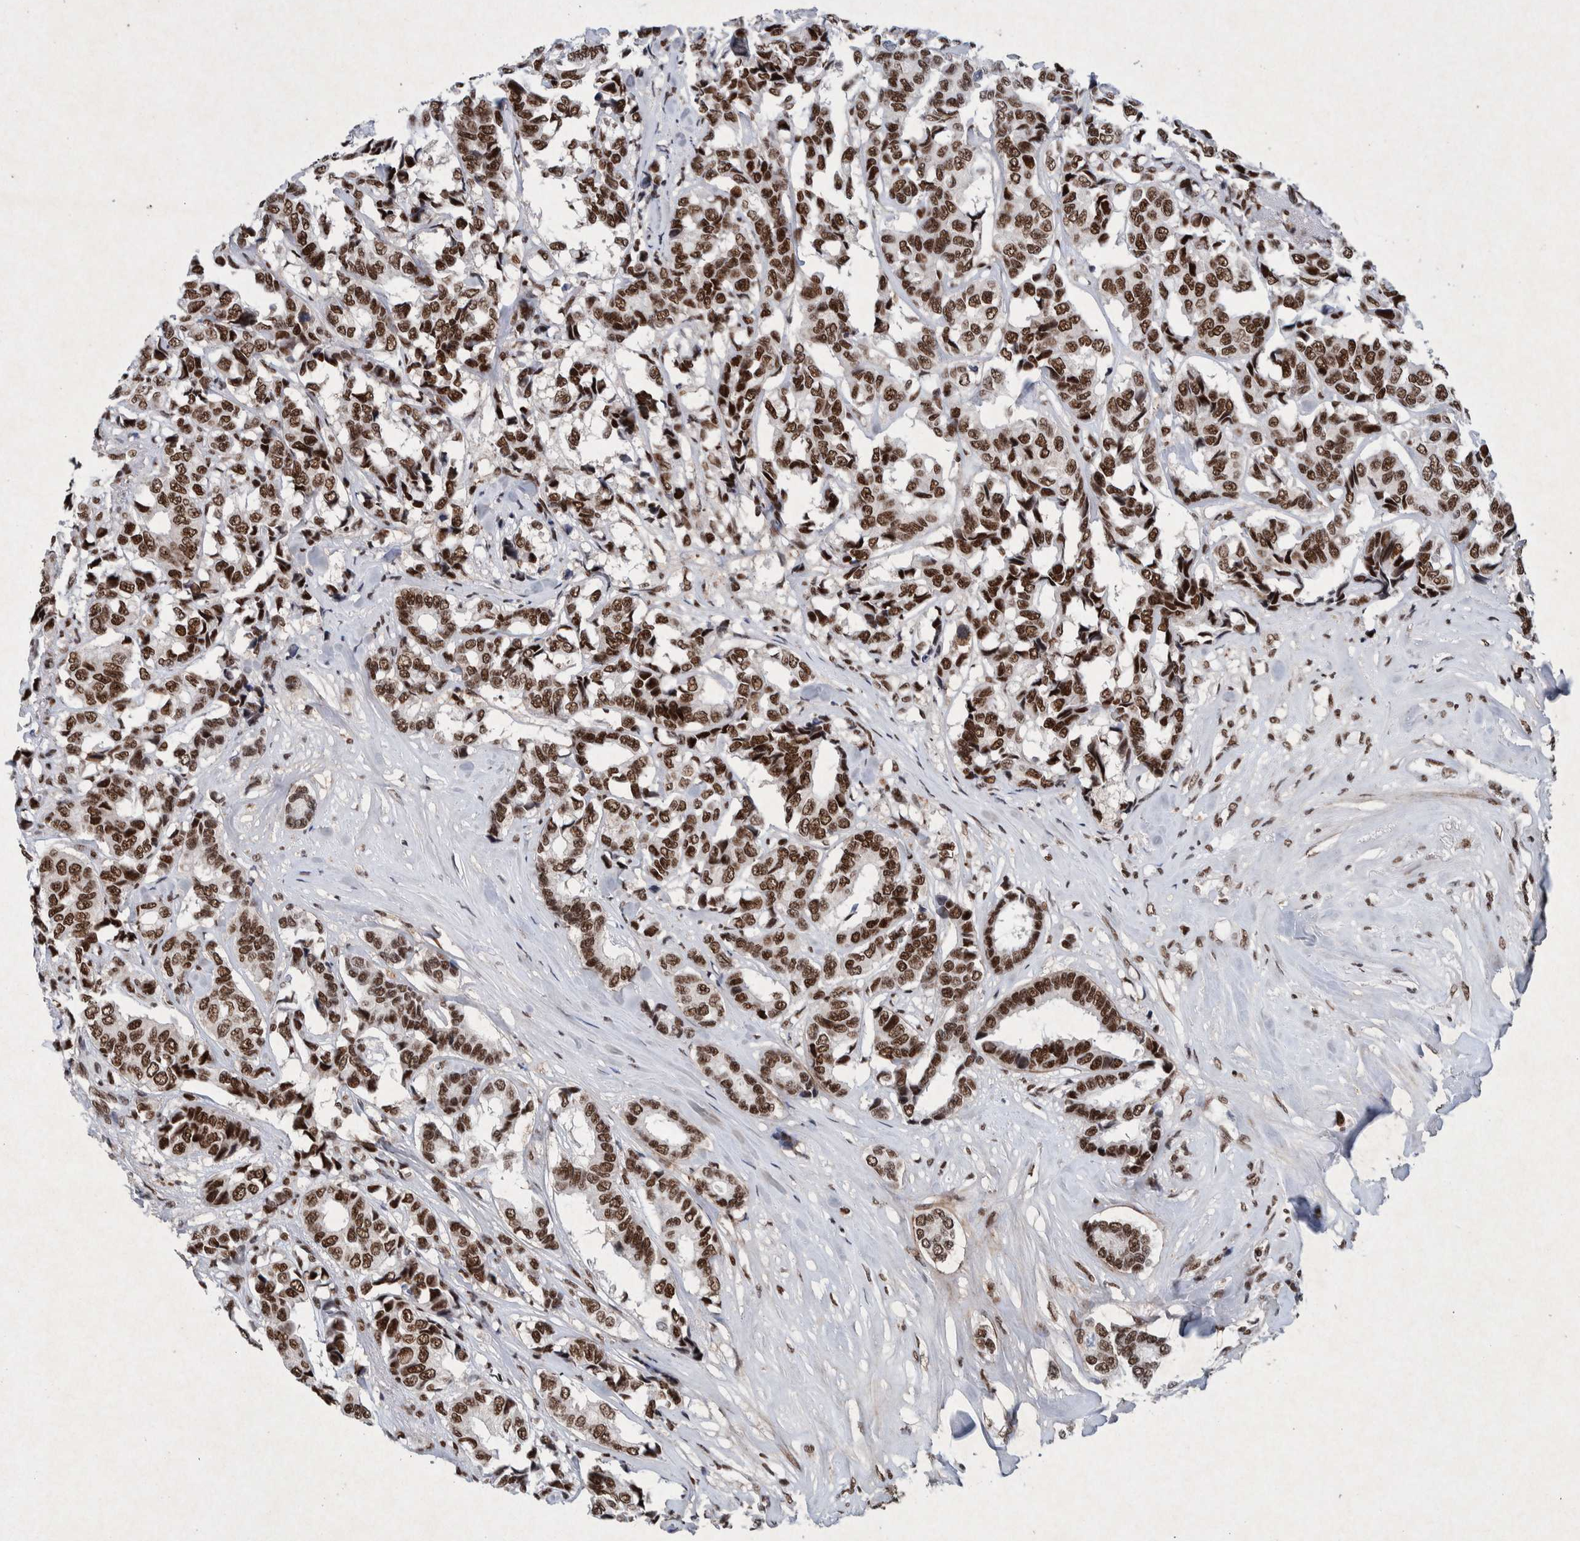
{"staining": {"intensity": "strong", "quantity": ">75%", "location": "nuclear"}, "tissue": "breast cancer", "cell_type": "Tumor cells", "image_type": "cancer", "snomed": [{"axis": "morphology", "description": "Duct carcinoma"}, {"axis": "topography", "description": "Breast"}], "caption": "Breast cancer stained for a protein (brown) shows strong nuclear positive expression in about >75% of tumor cells.", "gene": "TAF10", "patient": {"sex": "female", "age": 87}}